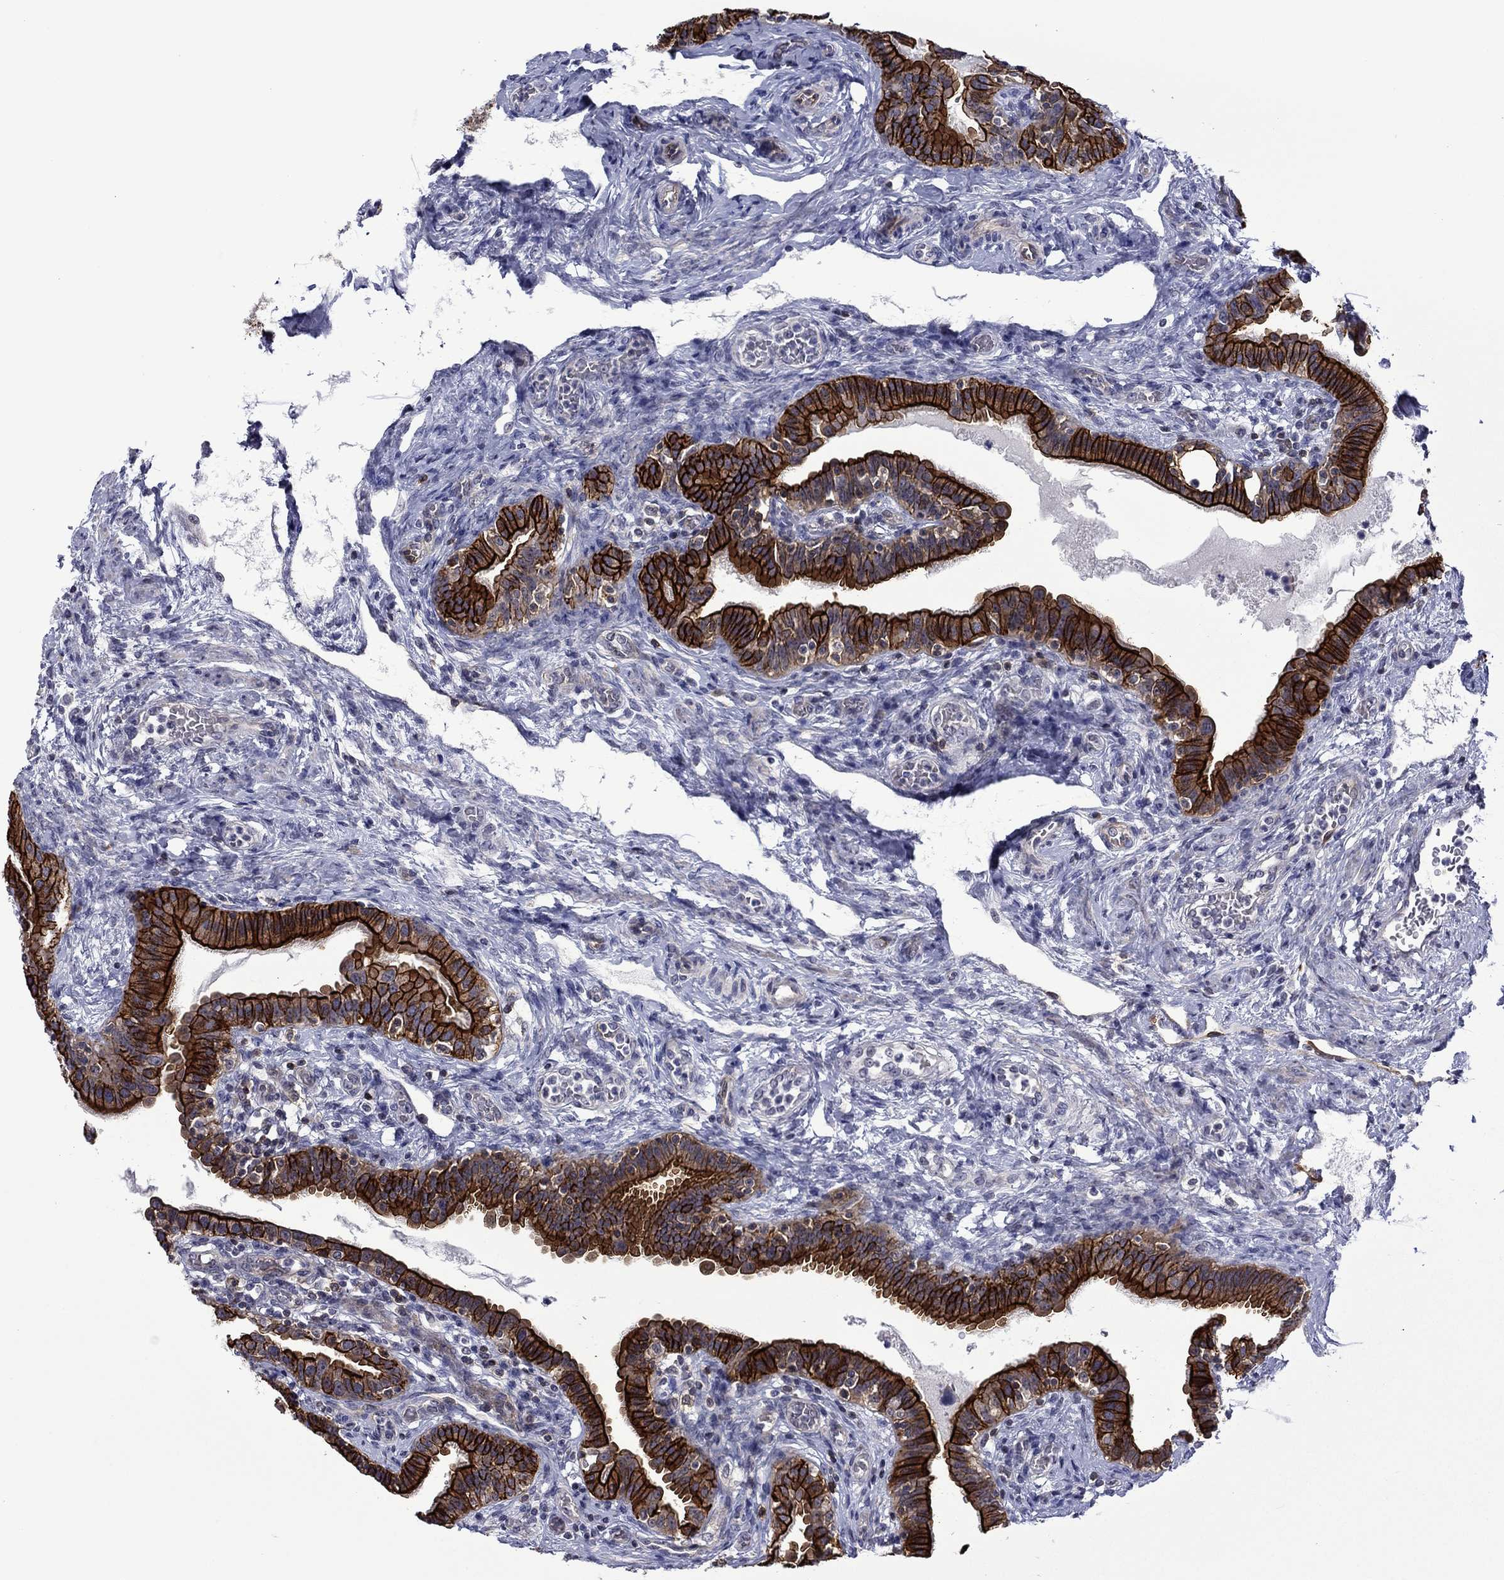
{"staining": {"intensity": "strong", "quantity": ">75%", "location": "cytoplasmic/membranous"}, "tissue": "fallopian tube", "cell_type": "Glandular cells", "image_type": "normal", "snomed": [{"axis": "morphology", "description": "Normal tissue, NOS"}, {"axis": "topography", "description": "Fallopian tube"}, {"axis": "topography", "description": "Ovary"}], "caption": "Protein expression analysis of normal human fallopian tube reveals strong cytoplasmic/membranous expression in approximately >75% of glandular cells. The staining was performed using DAB (3,3'-diaminobenzidine) to visualize the protein expression in brown, while the nuclei were stained in blue with hematoxylin (Magnification: 20x).", "gene": "LMO7", "patient": {"sex": "female", "age": 41}}